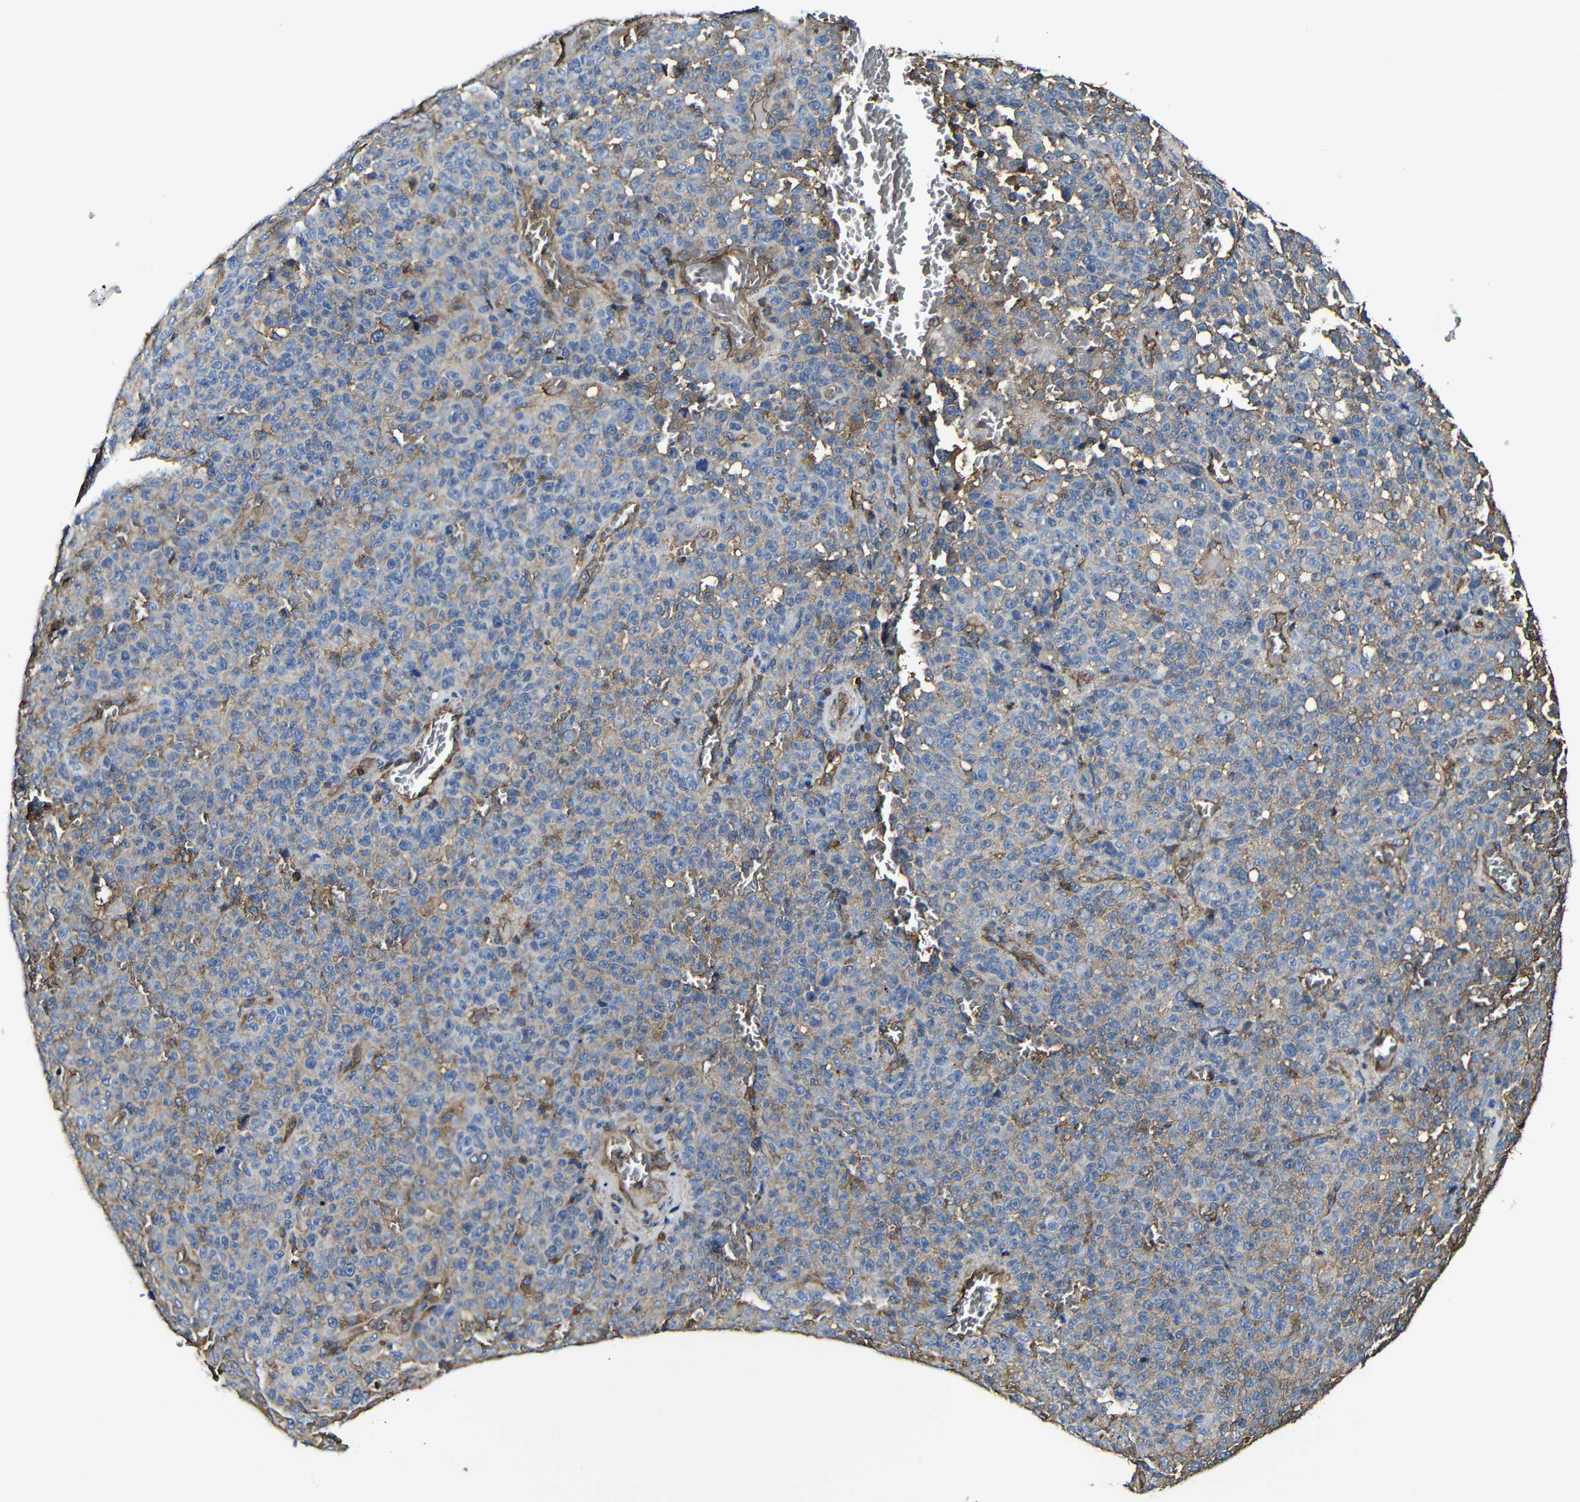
{"staining": {"intensity": "weak", "quantity": "25%-75%", "location": "cytoplasmic/membranous"}, "tissue": "melanoma", "cell_type": "Tumor cells", "image_type": "cancer", "snomed": [{"axis": "morphology", "description": "Malignant melanoma, NOS"}, {"axis": "topography", "description": "Skin"}], "caption": "Malignant melanoma tissue demonstrates weak cytoplasmic/membranous staining in about 25%-75% of tumor cells, visualized by immunohistochemistry.", "gene": "MSN", "patient": {"sex": "female", "age": 82}}